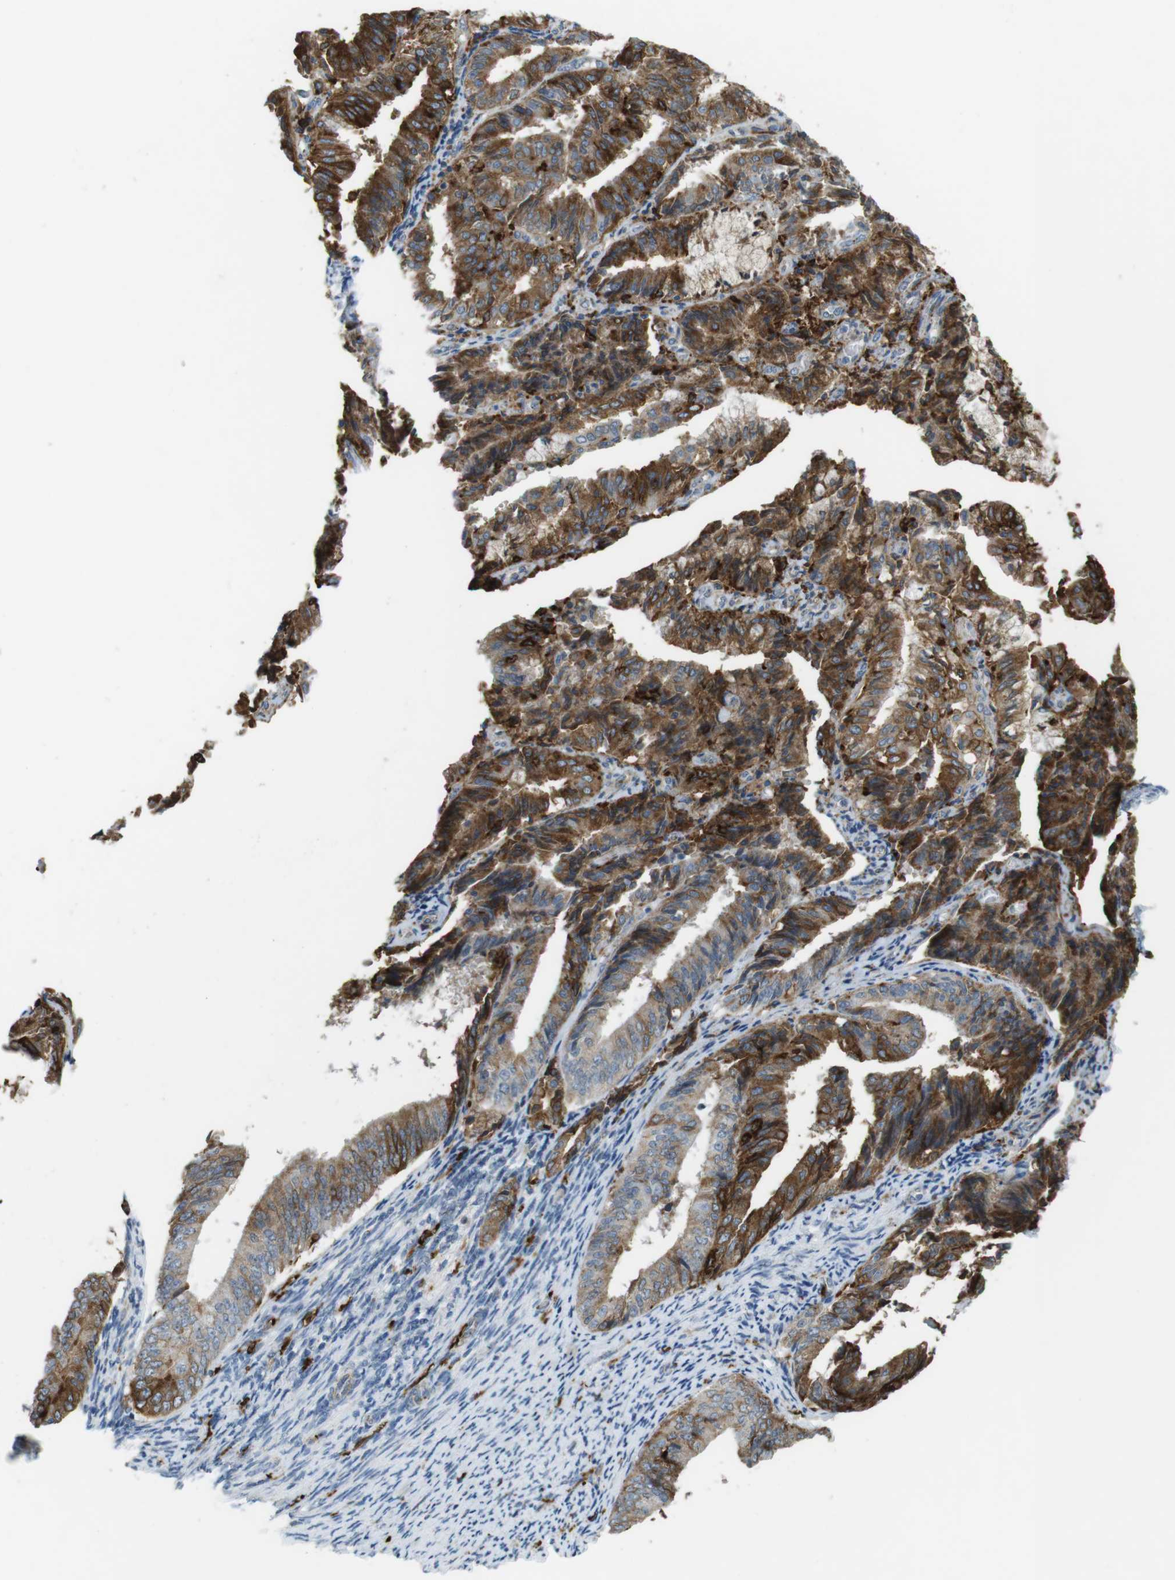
{"staining": {"intensity": "strong", "quantity": ">75%", "location": "cytoplasmic/membranous"}, "tissue": "endometrial cancer", "cell_type": "Tumor cells", "image_type": "cancer", "snomed": [{"axis": "morphology", "description": "Adenocarcinoma, NOS"}, {"axis": "topography", "description": "Endometrium"}], "caption": "Immunohistochemical staining of human endometrial cancer exhibits high levels of strong cytoplasmic/membranous positivity in approximately >75% of tumor cells. Nuclei are stained in blue.", "gene": "HLA-DRA", "patient": {"sex": "female", "age": 63}}